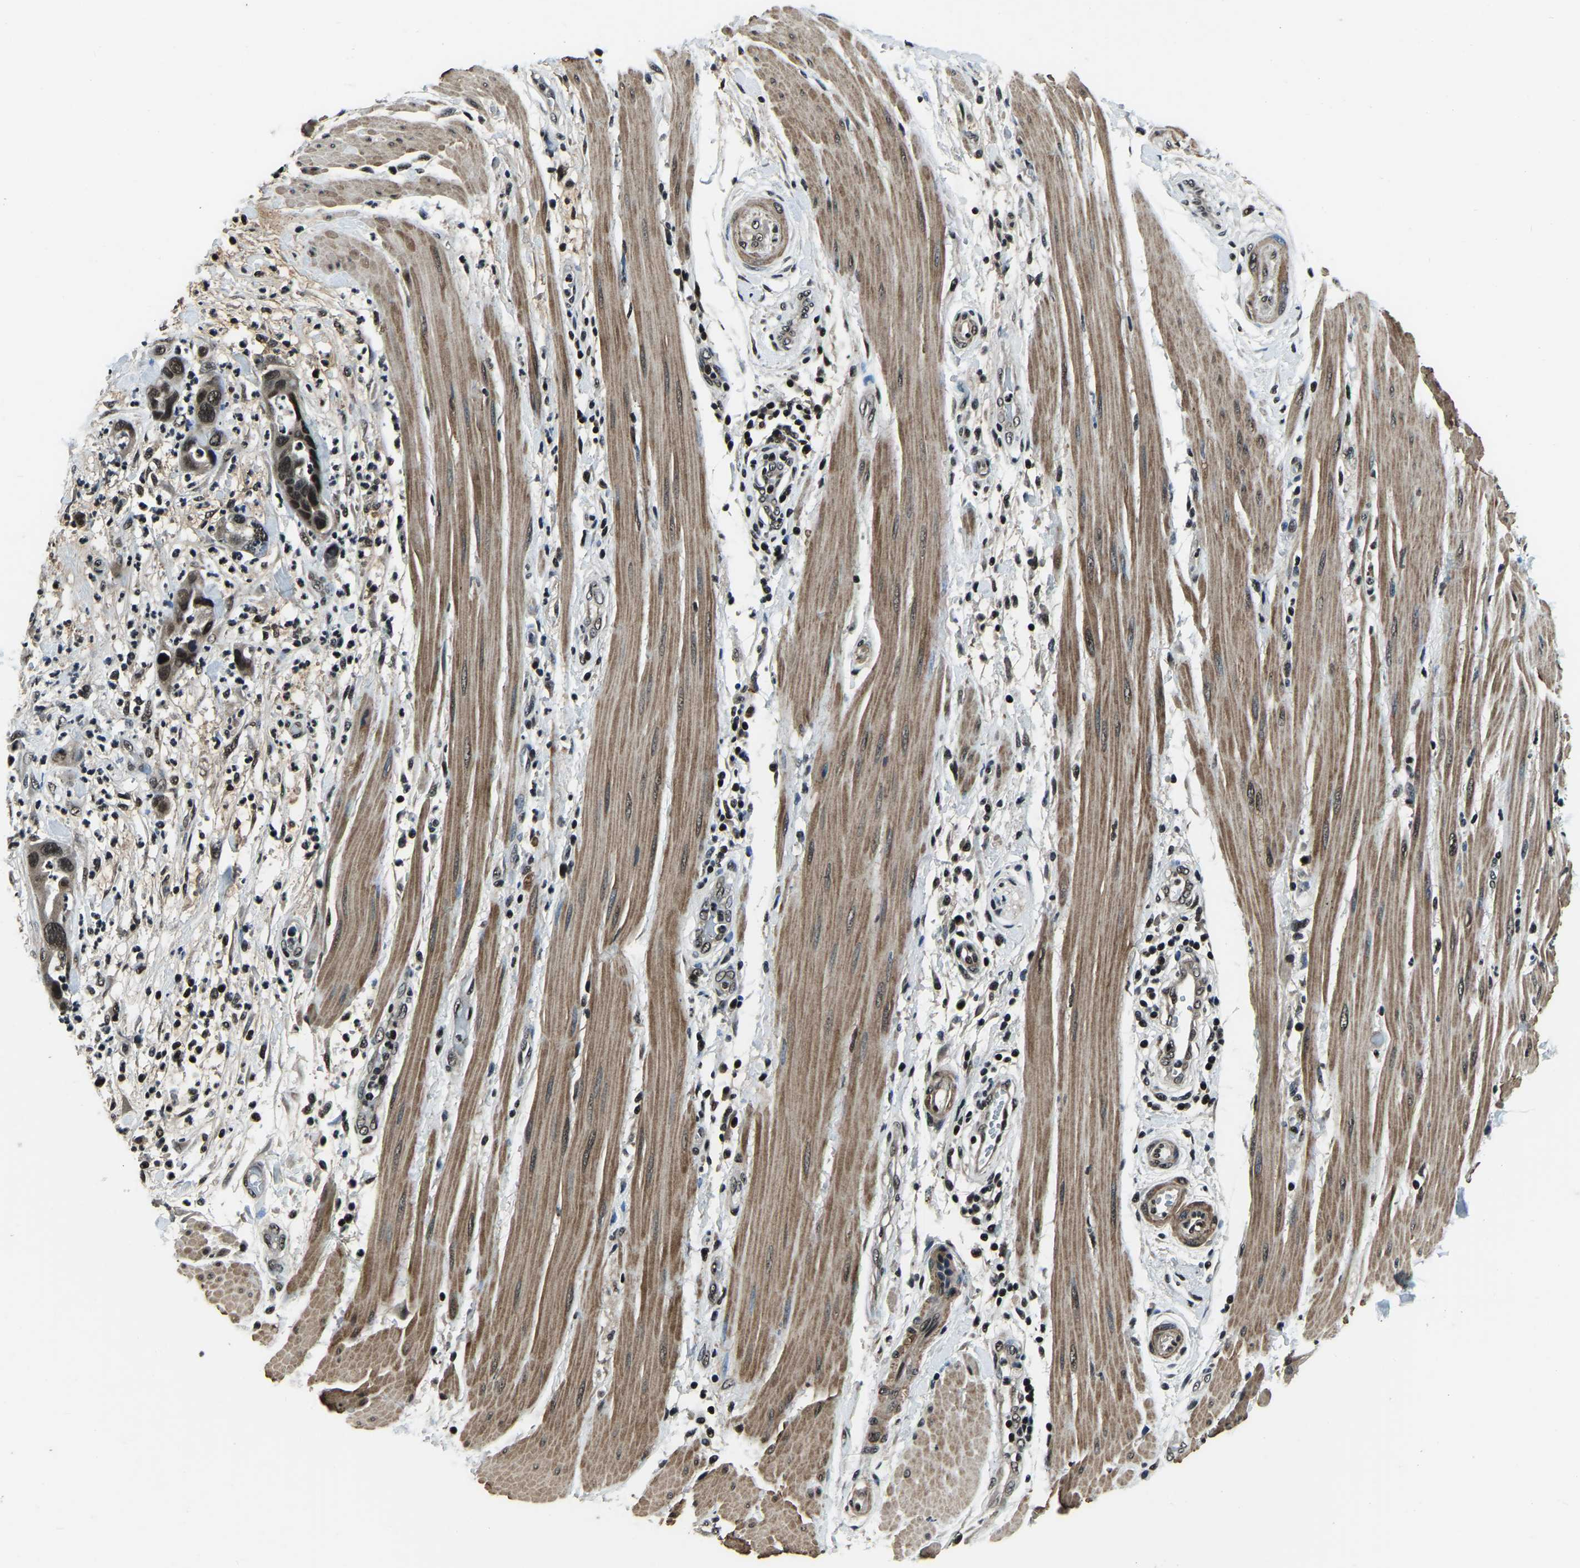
{"staining": {"intensity": "weak", "quantity": ">75%", "location": "nuclear"}, "tissue": "pancreatic cancer", "cell_type": "Tumor cells", "image_type": "cancer", "snomed": [{"axis": "morphology", "description": "Adenocarcinoma, NOS"}, {"axis": "topography", "description": "Pancreas"}], "caption": "IHC of pancreatic adenocarcinoma demonstrates low levels of weak nuclear positivity in about >75% of tumor cells.", "gene": "ANKIB1", "patient": {"sex": "female", "age": 71}}